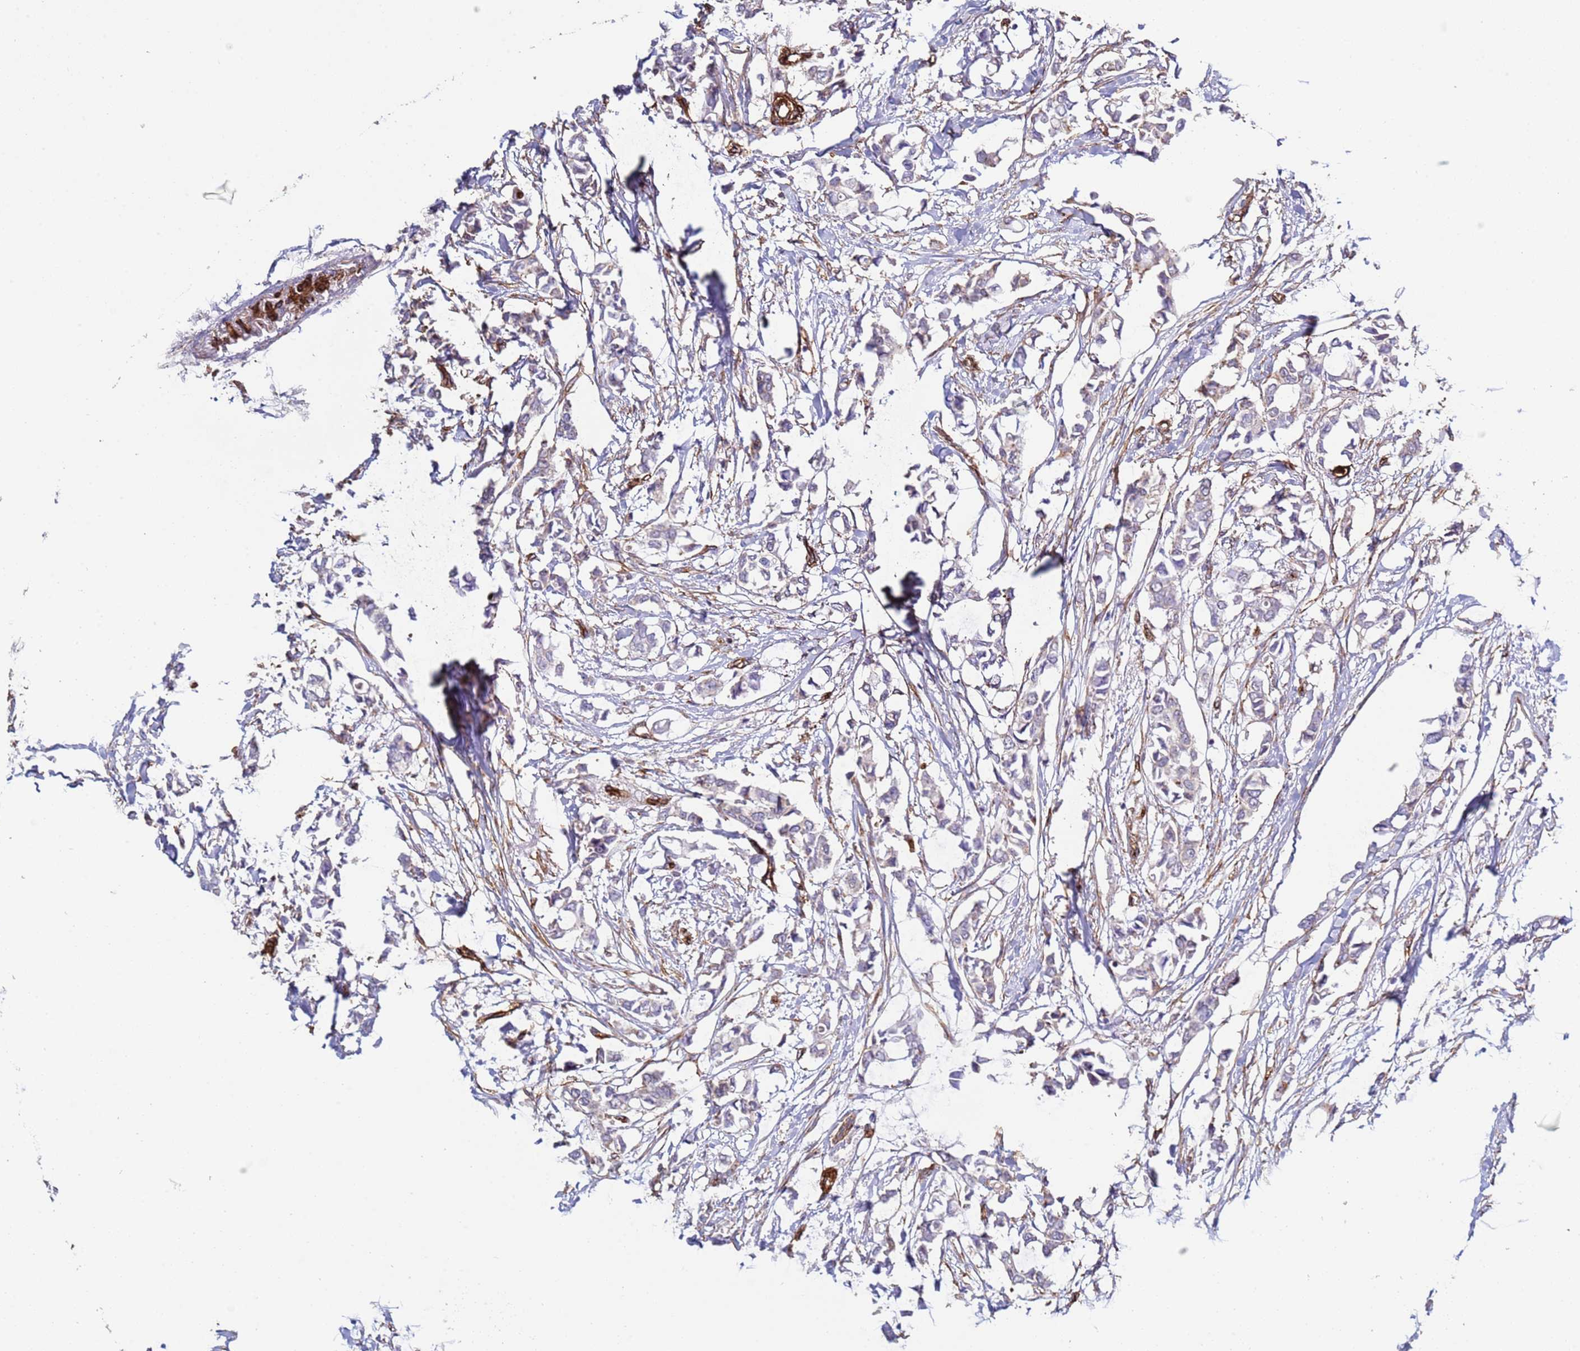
{"staining": {"intensity": "negative", "quantity": "none", "location": "none"}, "tissue": "breast cancer", "cell_type": "Tumor cells", "image_type": "cancer", "snomed": [{"axis": "morphology", "description": "Duct carcinoma"}, {"axis": "topography", "description": "Breast"}], "caption": "Immunohistochemical staining of human breast invasive ductal carcinoma demonstrates no significant expression in tumor cells. The staining was performed using DAB (3,3'-diaminobenzidine) to visualize the protein expression in brown, while the nuclei were stained in blue with hematoxylin (Magnification: 20x).", "gene": "GASK1A", "patient": {"sex": "female", "age": 41}}